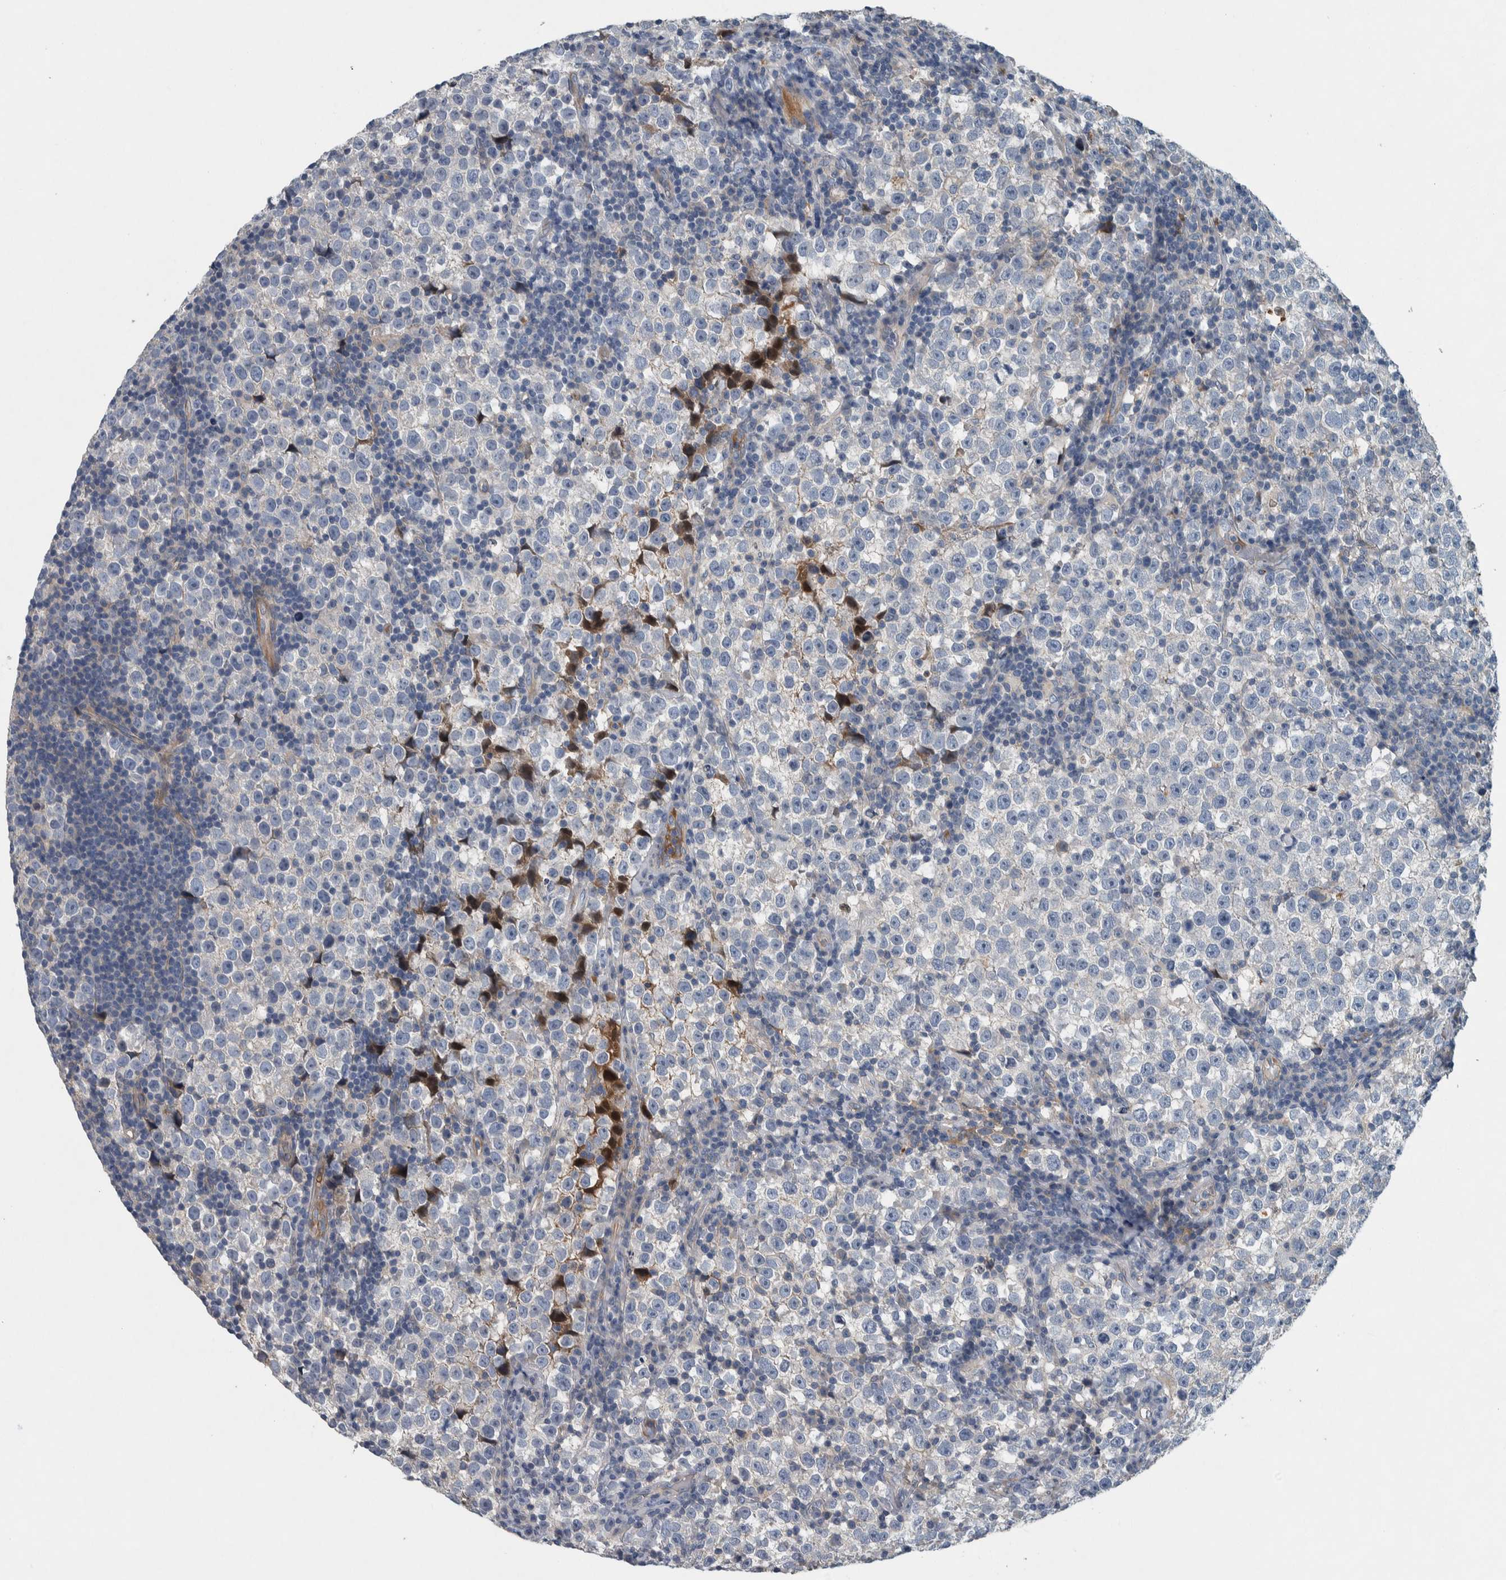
{"staining": {"intensity": "negative", "quantity": "none", "location": "none"}, "tissue": "testis cancer", "cell_type": "Tumor cells", "image_type": "cancer", "snomed": [{"axis": "morphology", "description": "Normal tissue, NOS"}, {"axis": "morphology", "description": "Seminoma, NOS"}, {"axis": "topography", "description": "Testis"}], "caption": "IHC photomicrograph of seminoma (testis) stained for a protein (brown), which shows no expression in tumor cells.", "gene": "SERPINC1", "patient": {"sex": "male", "age": 43}}